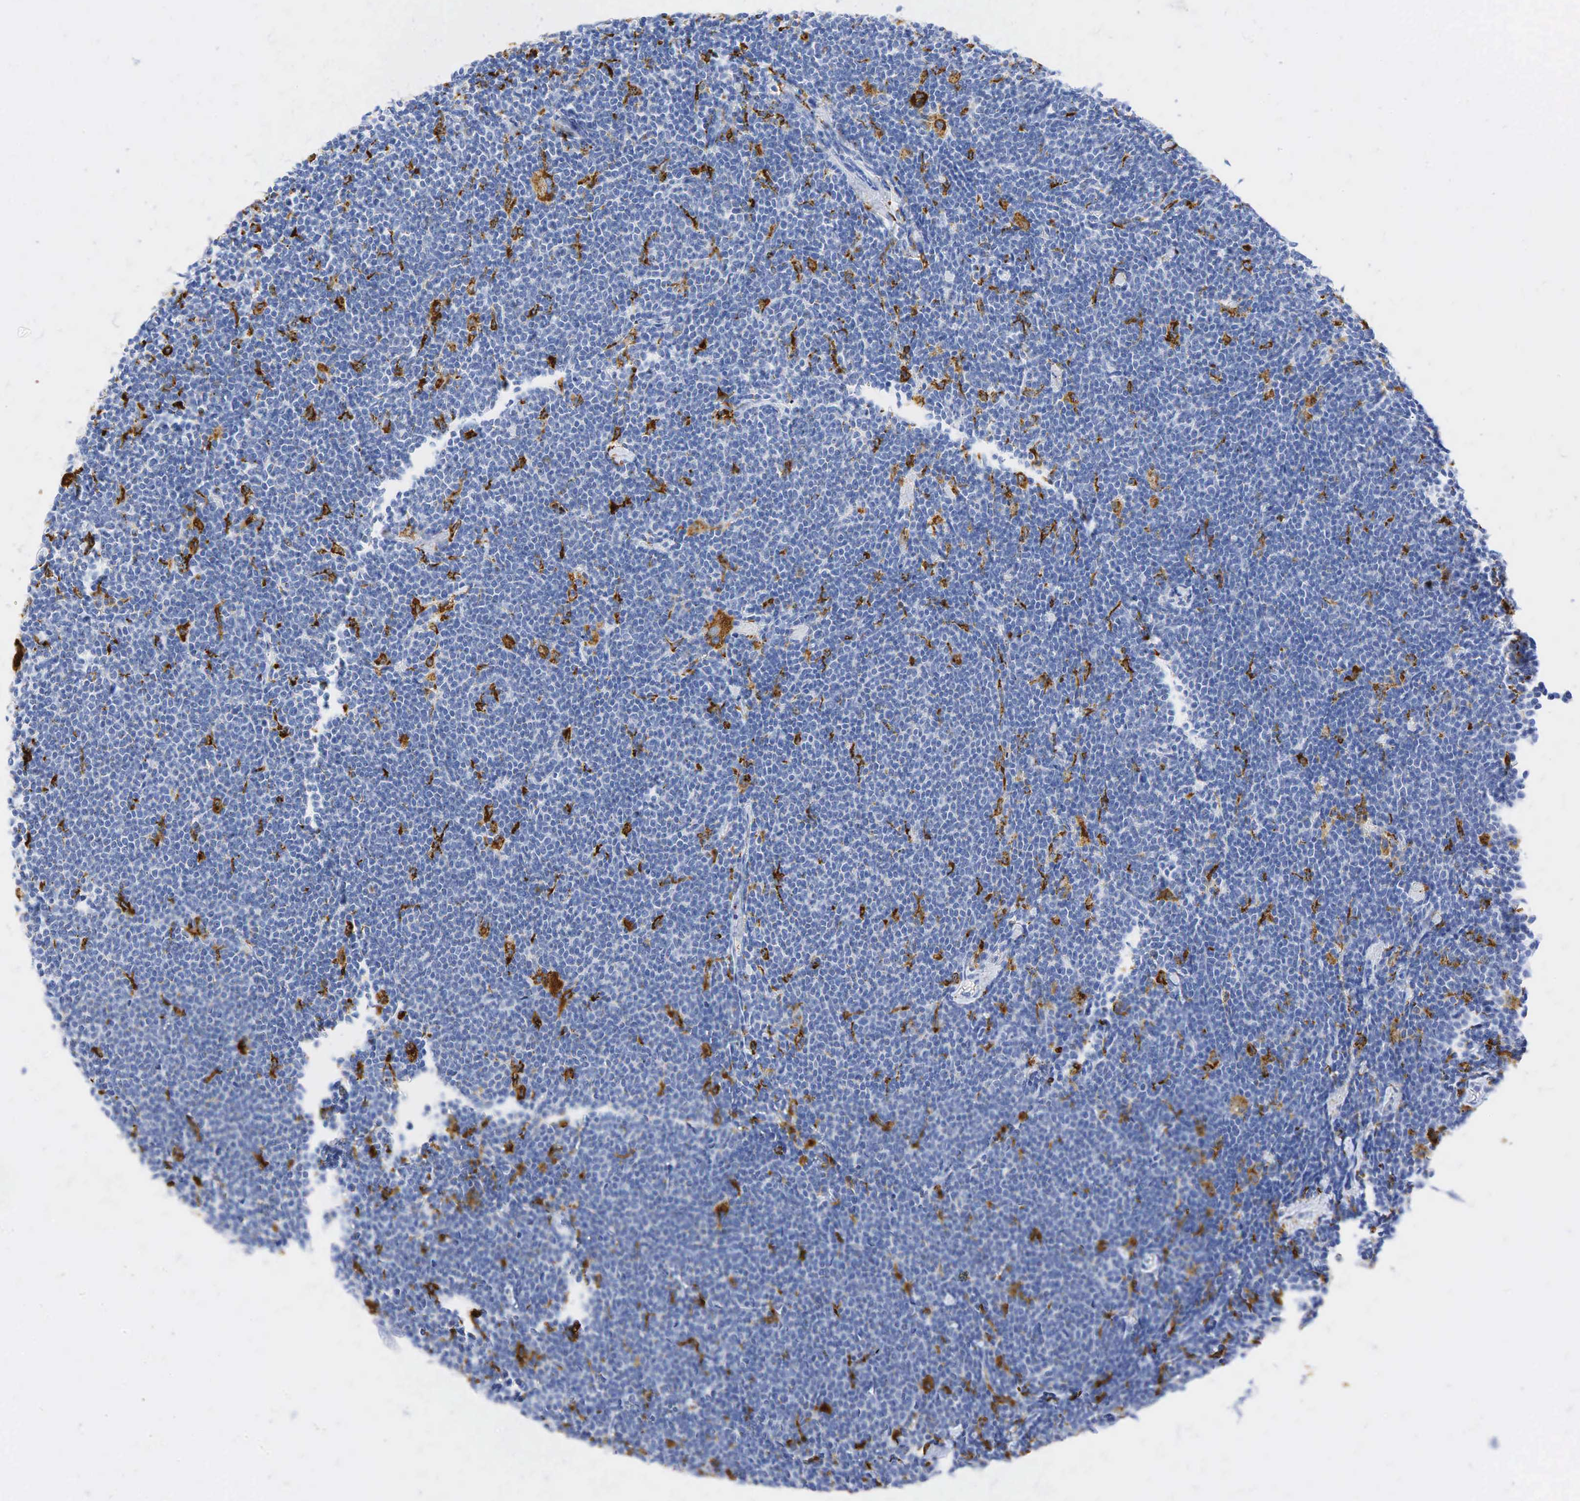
{"staining": {"intensity": "negative", "quantity": "none", "location": "none"}, "tissue": "lymphoma", "cell_type": "Tumor cells", "image_type": "cancer", "snomed": [{"axis": "morphology", "description": "Malignant lymphoma, non-Hodgkin's type, Low grade"}, {"axis": "topography", "description": "Lymph node"}], "caption": "Low-grade malignant lymphoma, non-Hodgkin's type was stained to show a protein in brown. There is no significant positivity in tumor cells.", "gene": "CD68", "patient": {"sex": "male", "age": 65}}